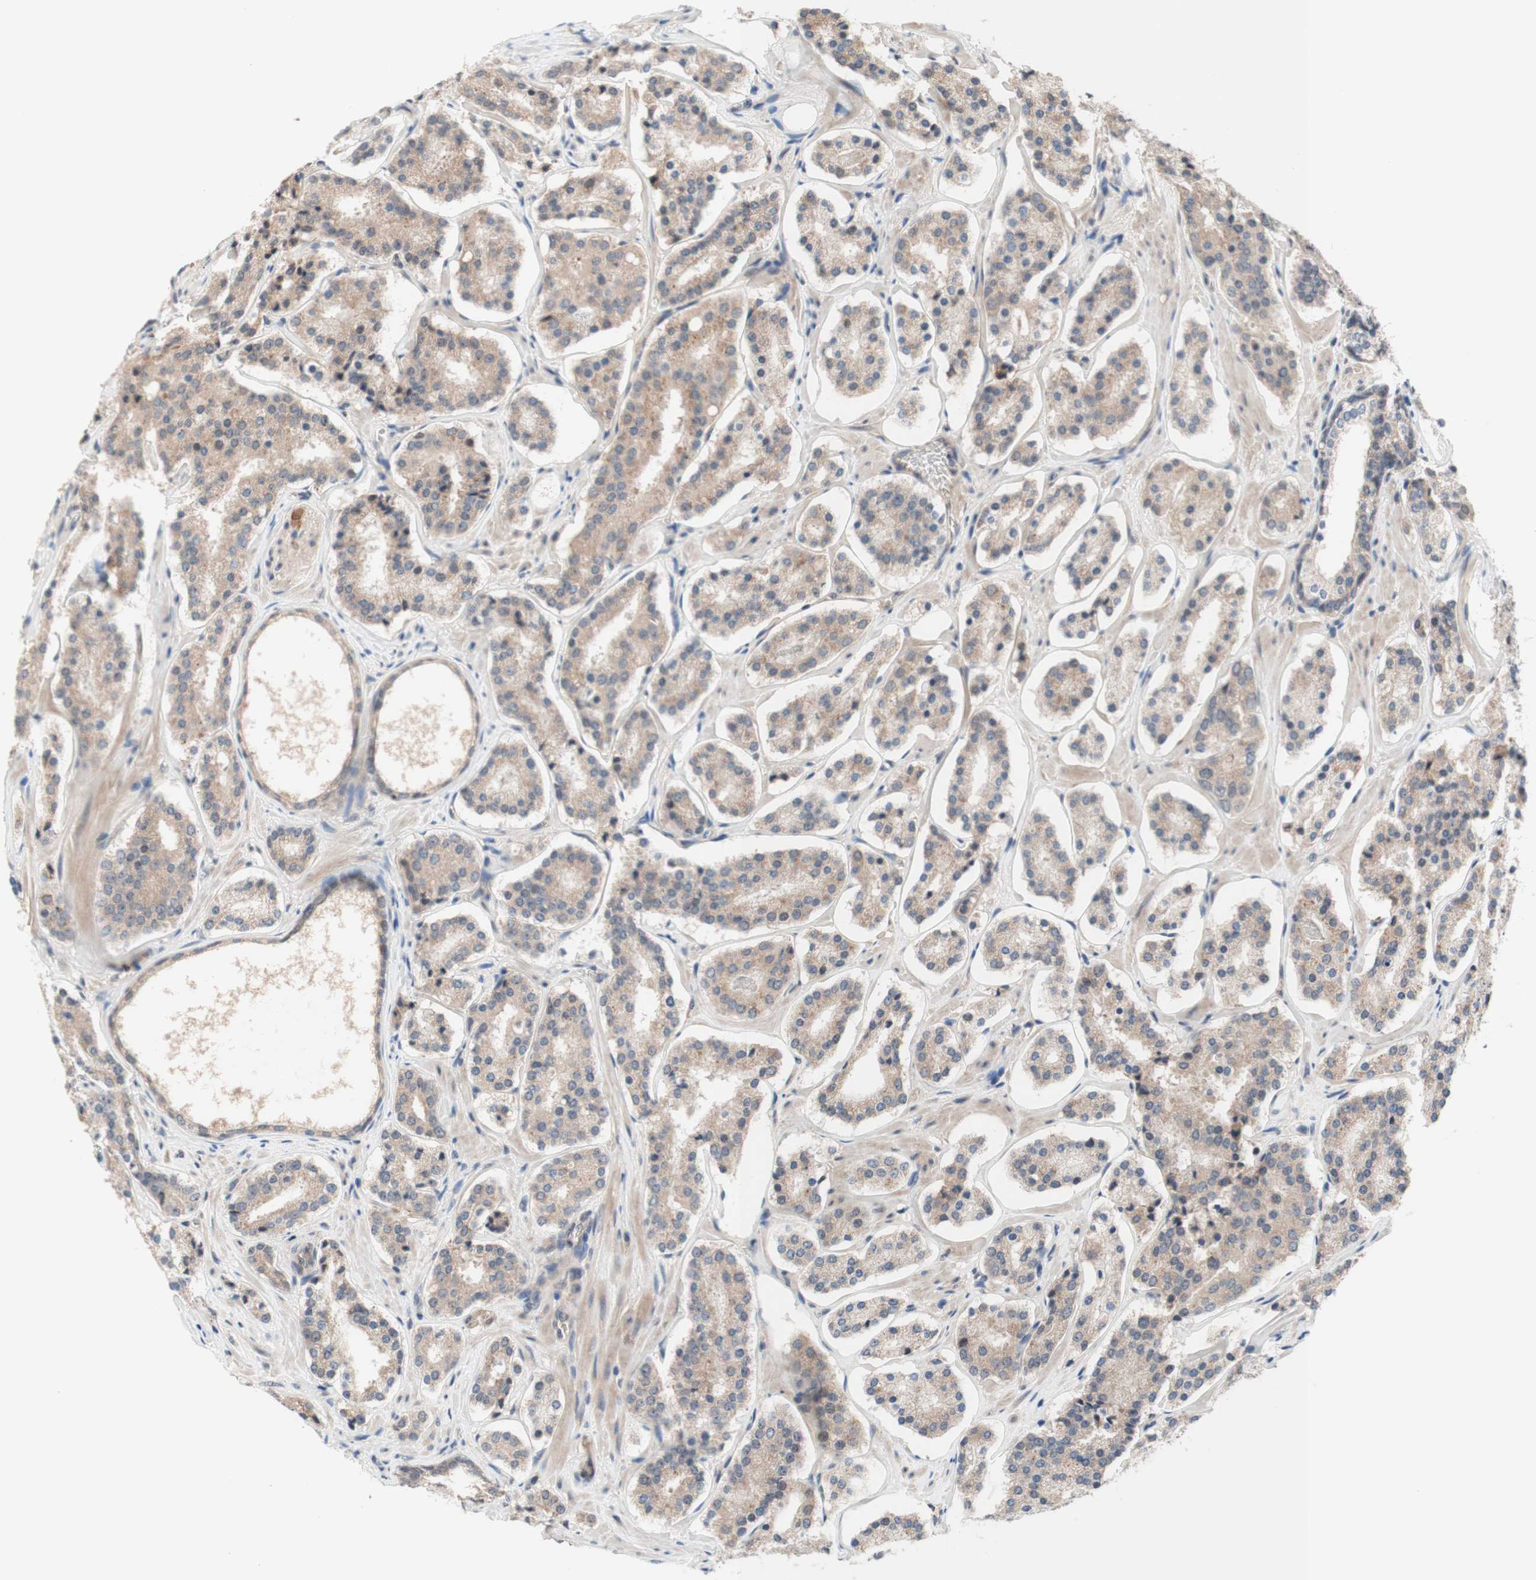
{"staining": {"intensity": "weak", "quantity": ">75%", "location": "cytoplasmic/membranous"}, "tissue": "prostate cancer", "cell_type": "Tumor cells", "image_type": "cancer", "snomed": [{"axis": "morphology", "description": "Adenocarcinoma, High grade"}, {"axis": "topography", "description": "Prostate"}], "caption": "Immunohistochemistry (DAB (3,3'-diaminobenzidine)) staining of high-grade adenocarcinoma (prostate) demonstrates weak cytoplasmic/membranous protein expression in approximately >75% of tumor cells.", "gene": "CD55", "patient": {"sex": "male", "age": 60}}